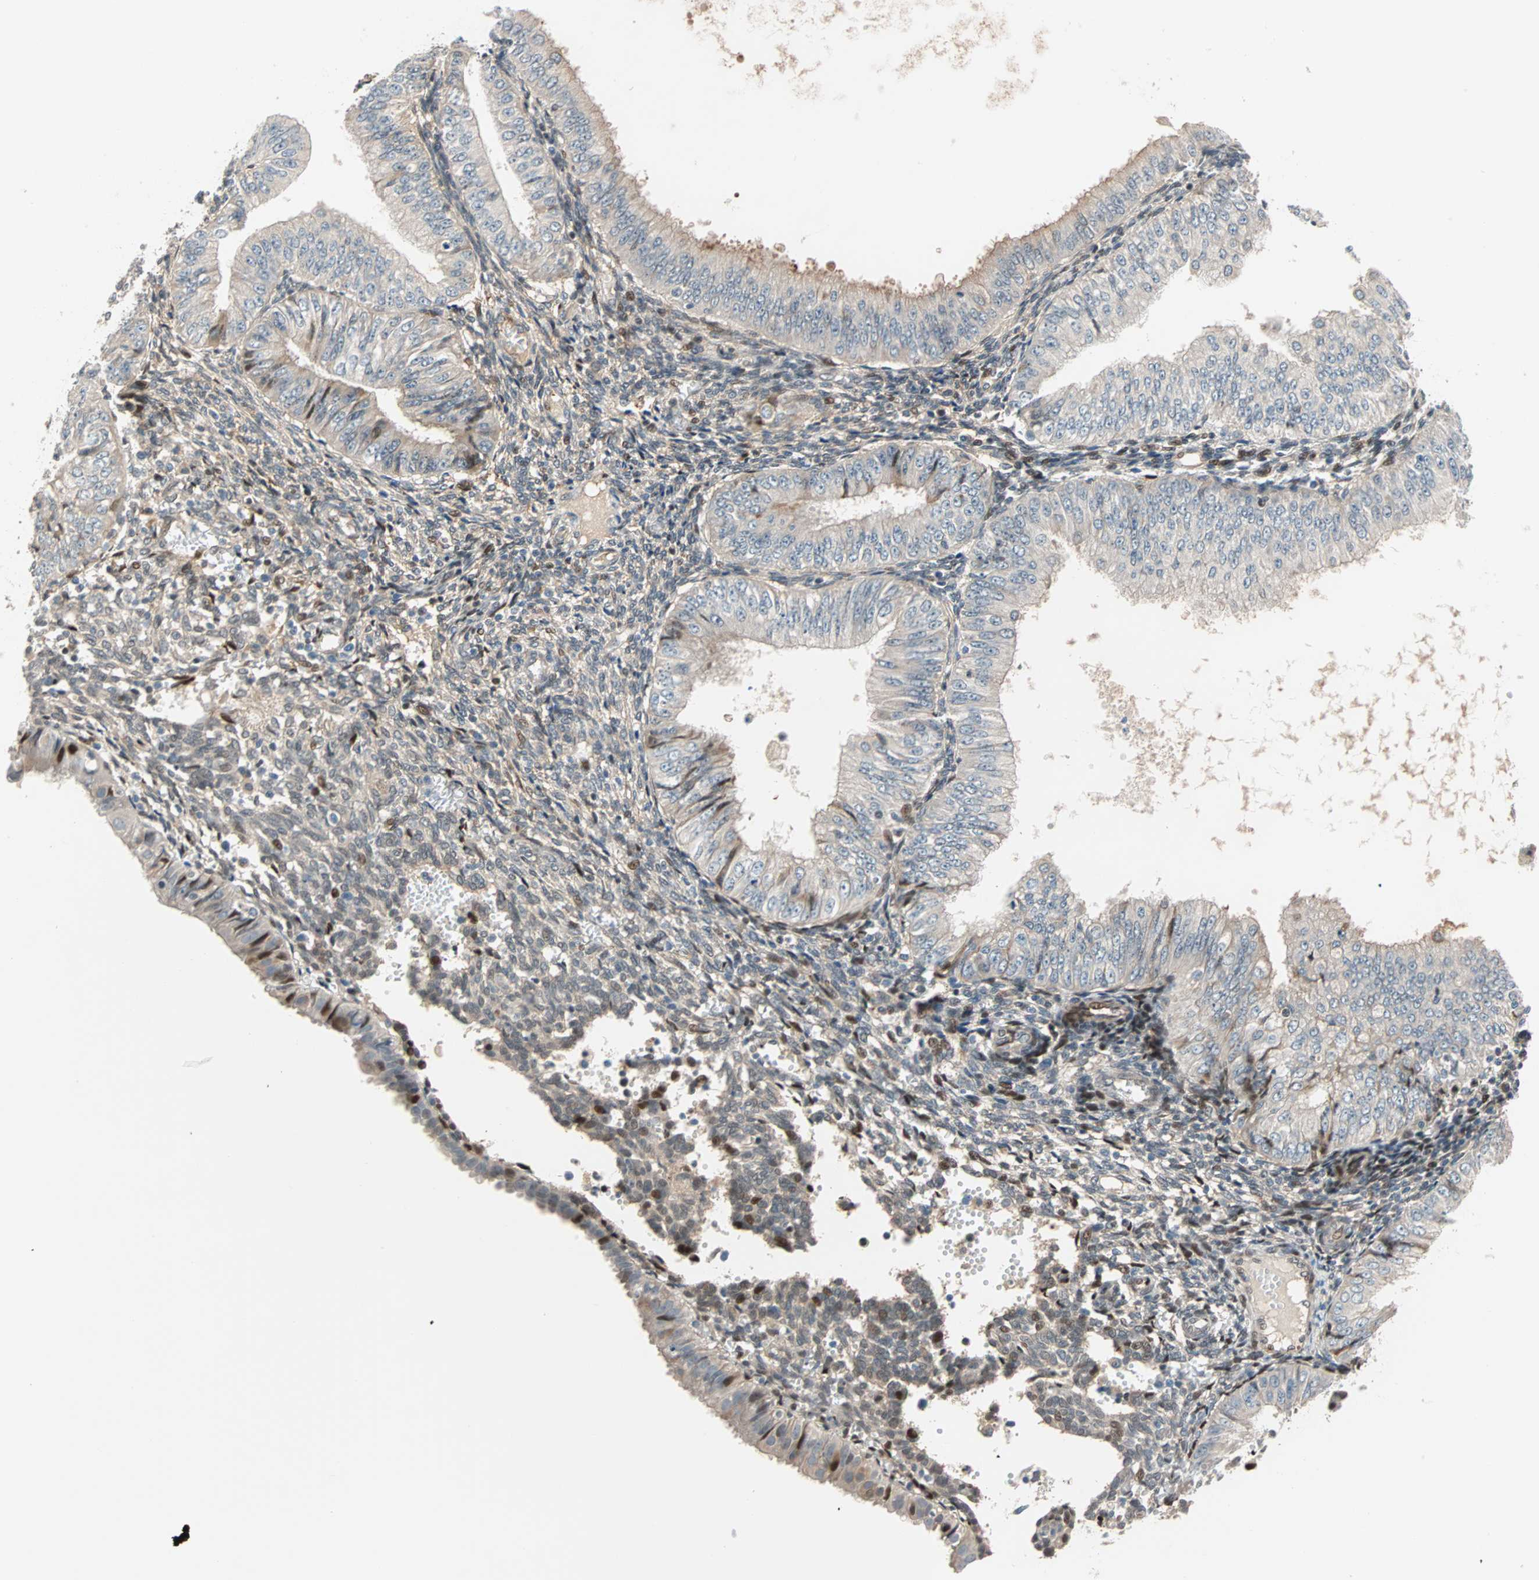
{"staining": {"intensity": "weak", "quantity": ">75%", "location": "cytoplasmic/membranous"}, "tissue": "endometrial cancer", "cell_type": "Tumor cells", "image_type": "cancer", "snomed": [{"axis": "morphology", "description": "Normal tissue, NOS"}, {"axis": "morphology", "description": "Adenocarcinoma, NOS"}, {"axis": "topography", "description": "Endometrium"}], "caption": "Endometrial cancer stained with a protein marker shows weak staining in tumor cells.", "gene": "HECW1", "patient": {"sex": "female", "age": 53}}